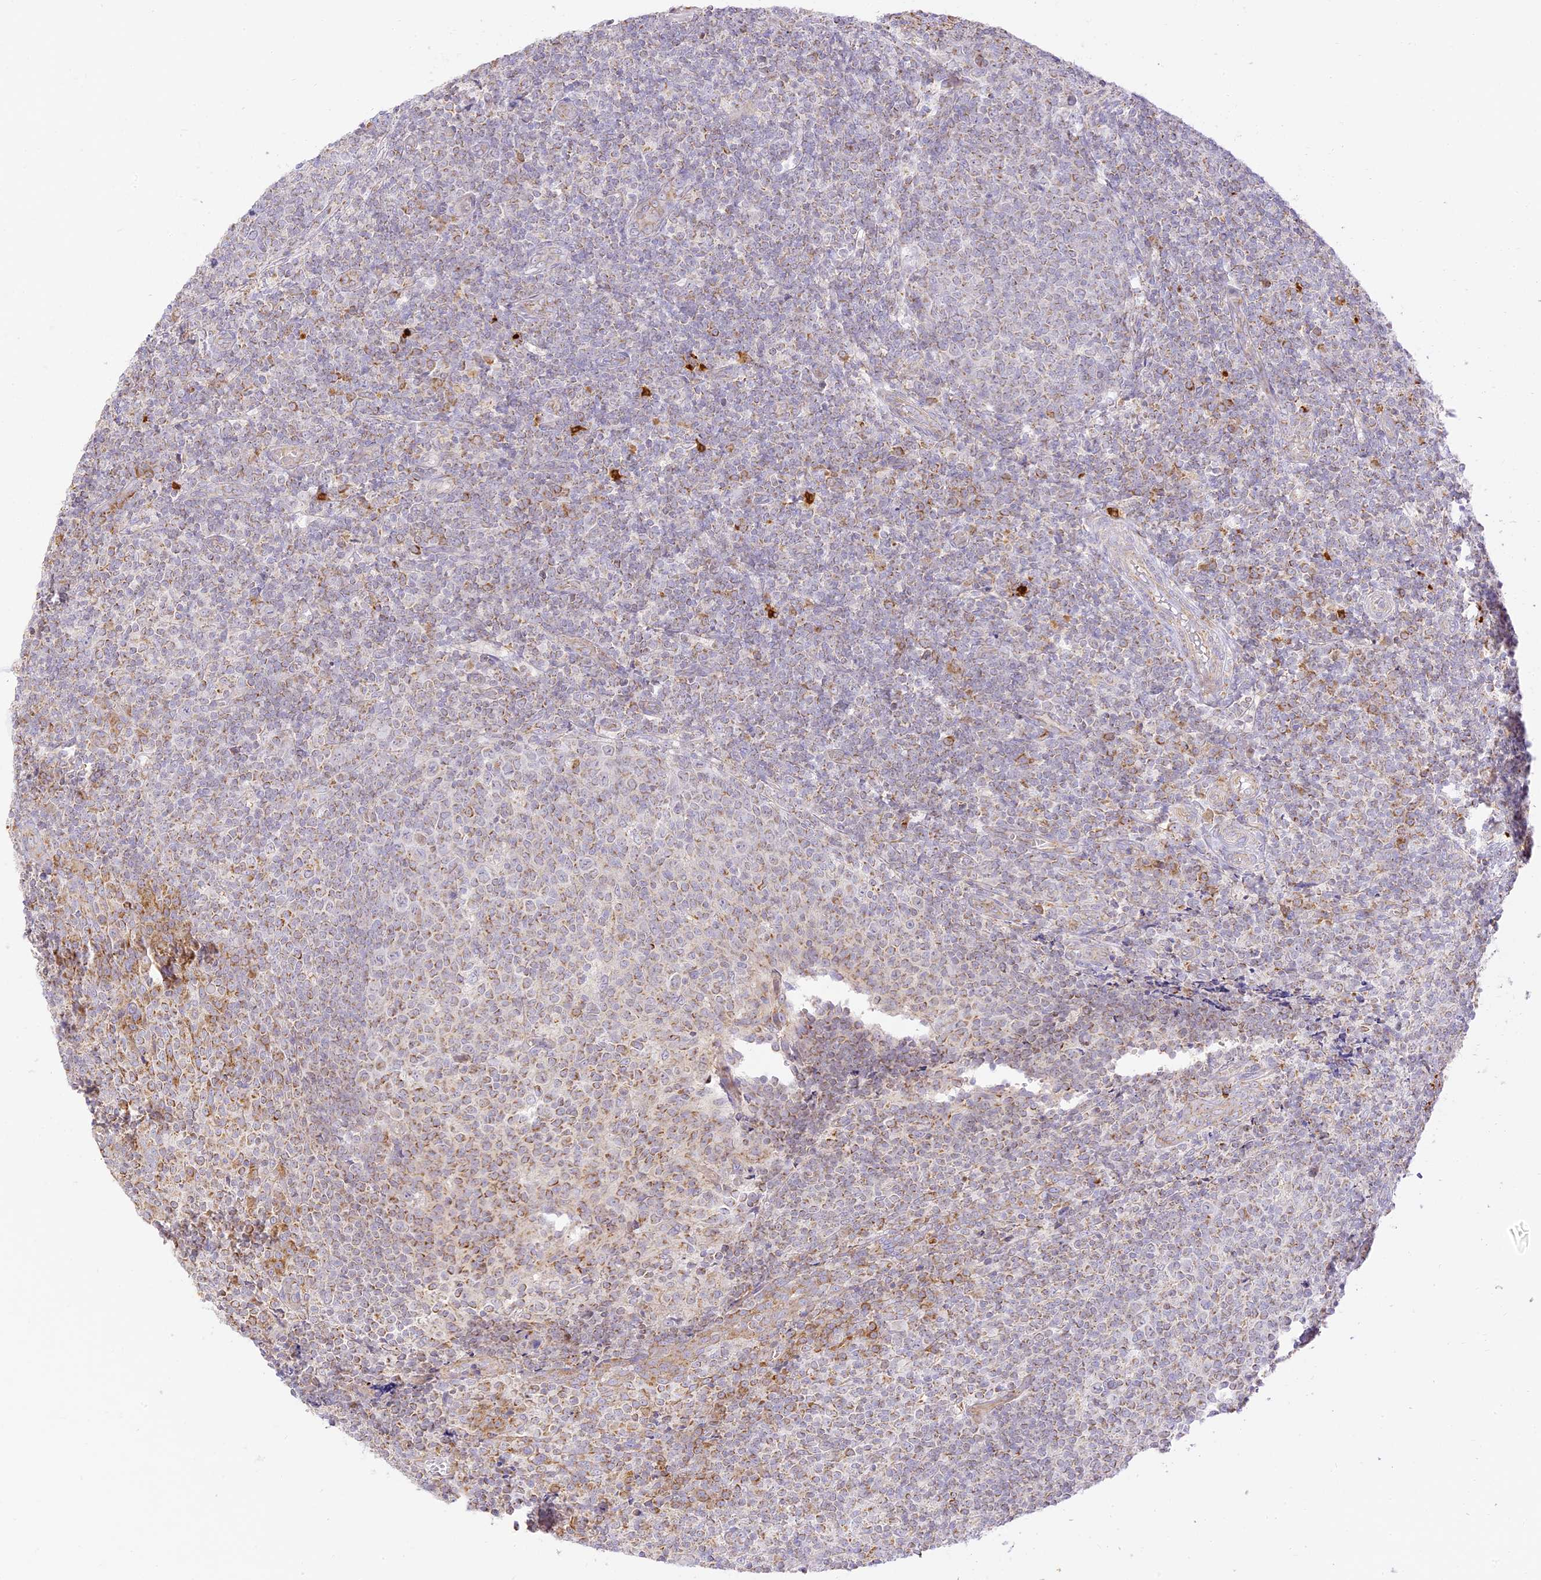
{"staining": {"intensity": "weak", "quantity": "25%-75%", "location": "cytoplasmic/membranous"}, "tissue": "tonsil", "cell_type": "Germinal center cells", "image_type": "normal", "snomed": [{"axis": "morphology", "description": "Normal tissue, NOS"}, {"axis": "topography", "description": "Tonsil"}], "caption": "This image reveals immunohistochemistry staining of benign tonsil, with low weak cytoplasmic/membranous staining in about 25%-75% of germinal center cells.", "gene": "LRRC15", "patient": {"sex": "female", "age": 19}}